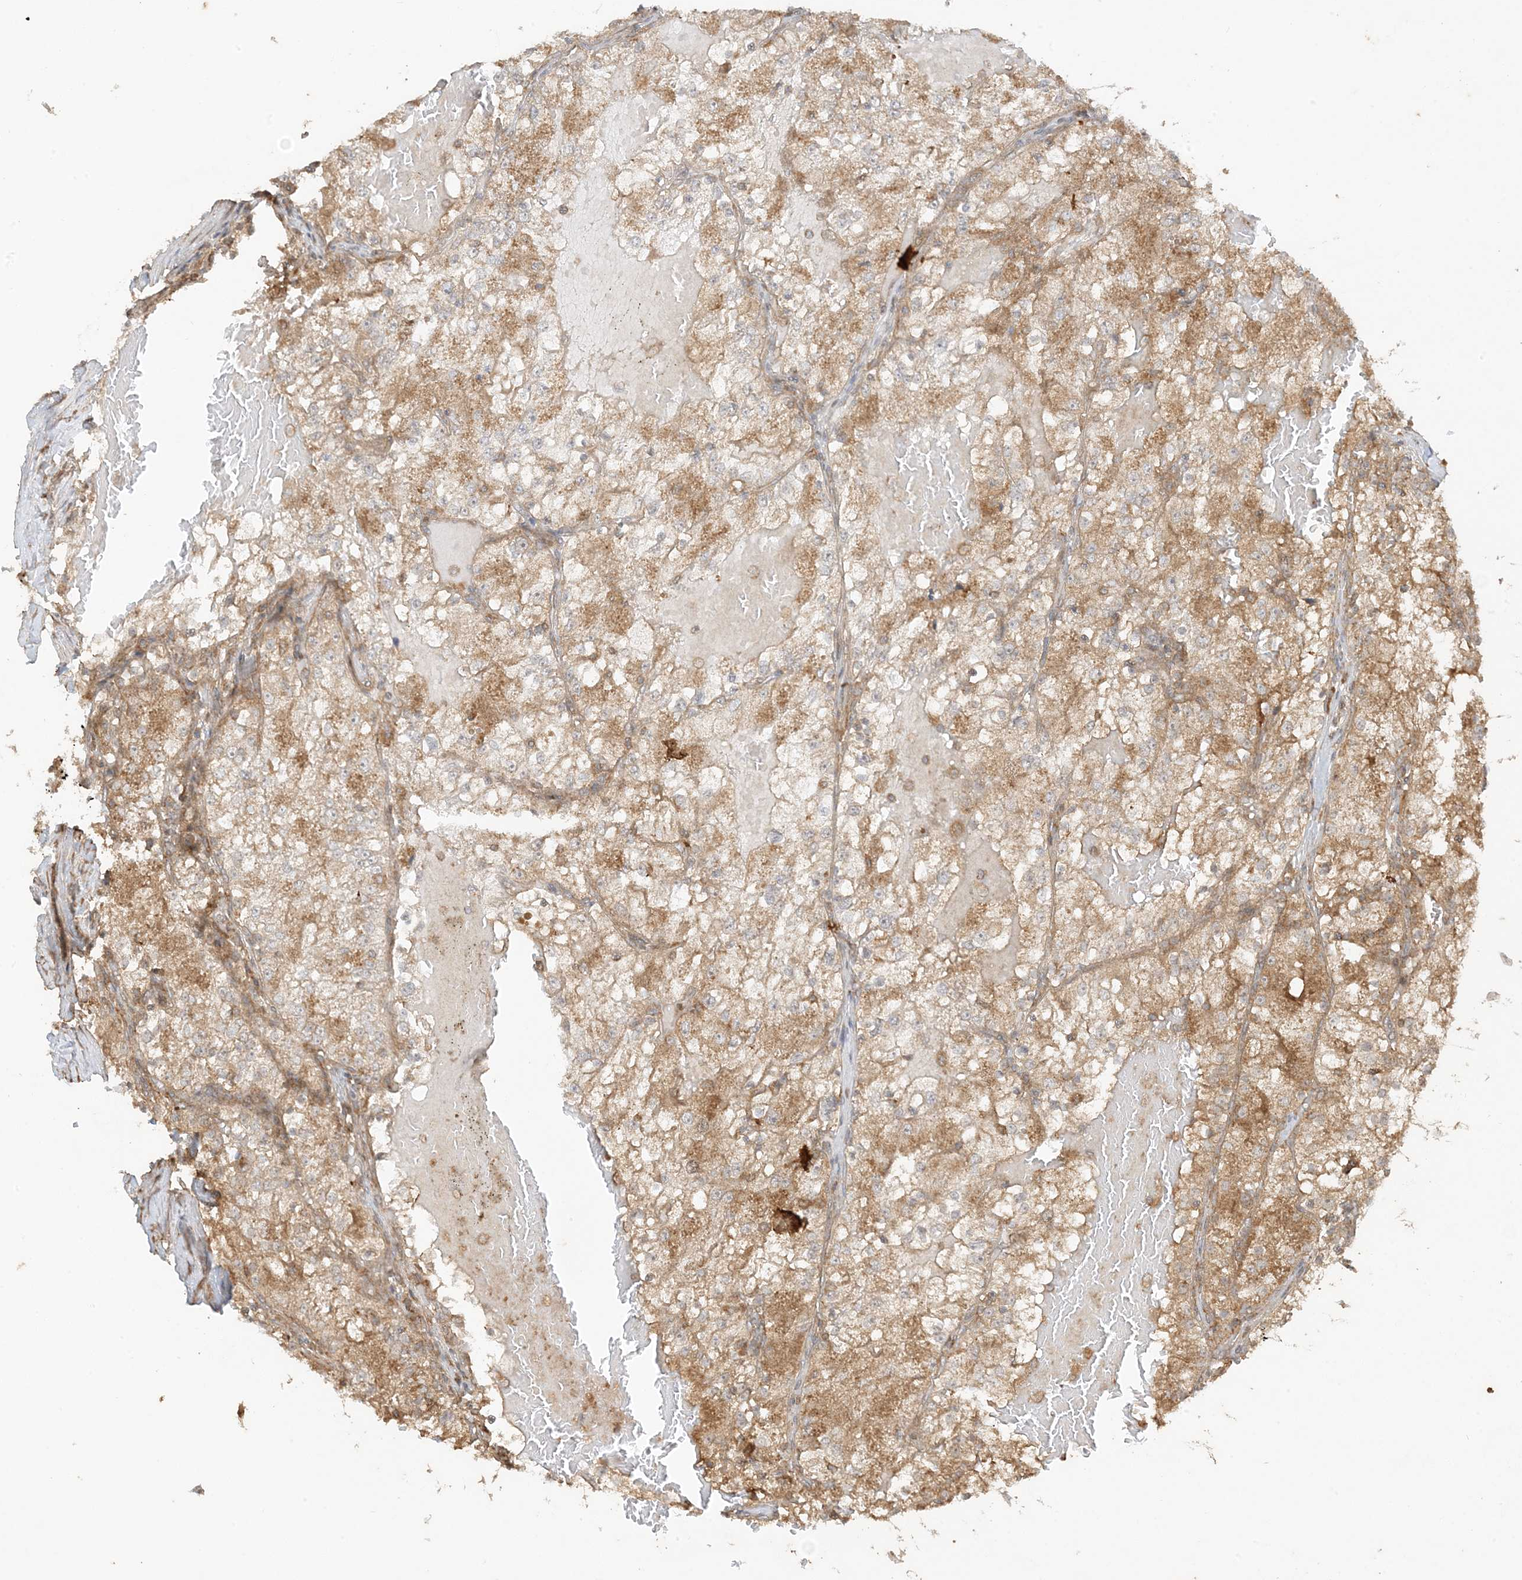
{"staining": {"intensity": "moderate", "quantity": "25%-75%", "location": "cytoplasmic/membranous"}, "tissue": "renal cancer", "cell_type": "Tumor cells", "image_type": "cancer", "snomed": [{"axis": "morphology", "description": "Normal tissue, NOS"}, {"axis": "morphology", "description": "Adenocarcinoma, NOS"}, {"axis": "topography", "description": "Kidney"}], "caption": "The photomicrograph demonstrates immunohistochemical staining of renal cancer (adenocarcinoma). There is moderate cytoplasmic/membranous staining is seen in approximately 25%-75% of tumor cells. (DAB IHC with brightfield microscopy, high magnification).", "gene": "XRN1", "patient": {"sex": "male", "age": 68}}